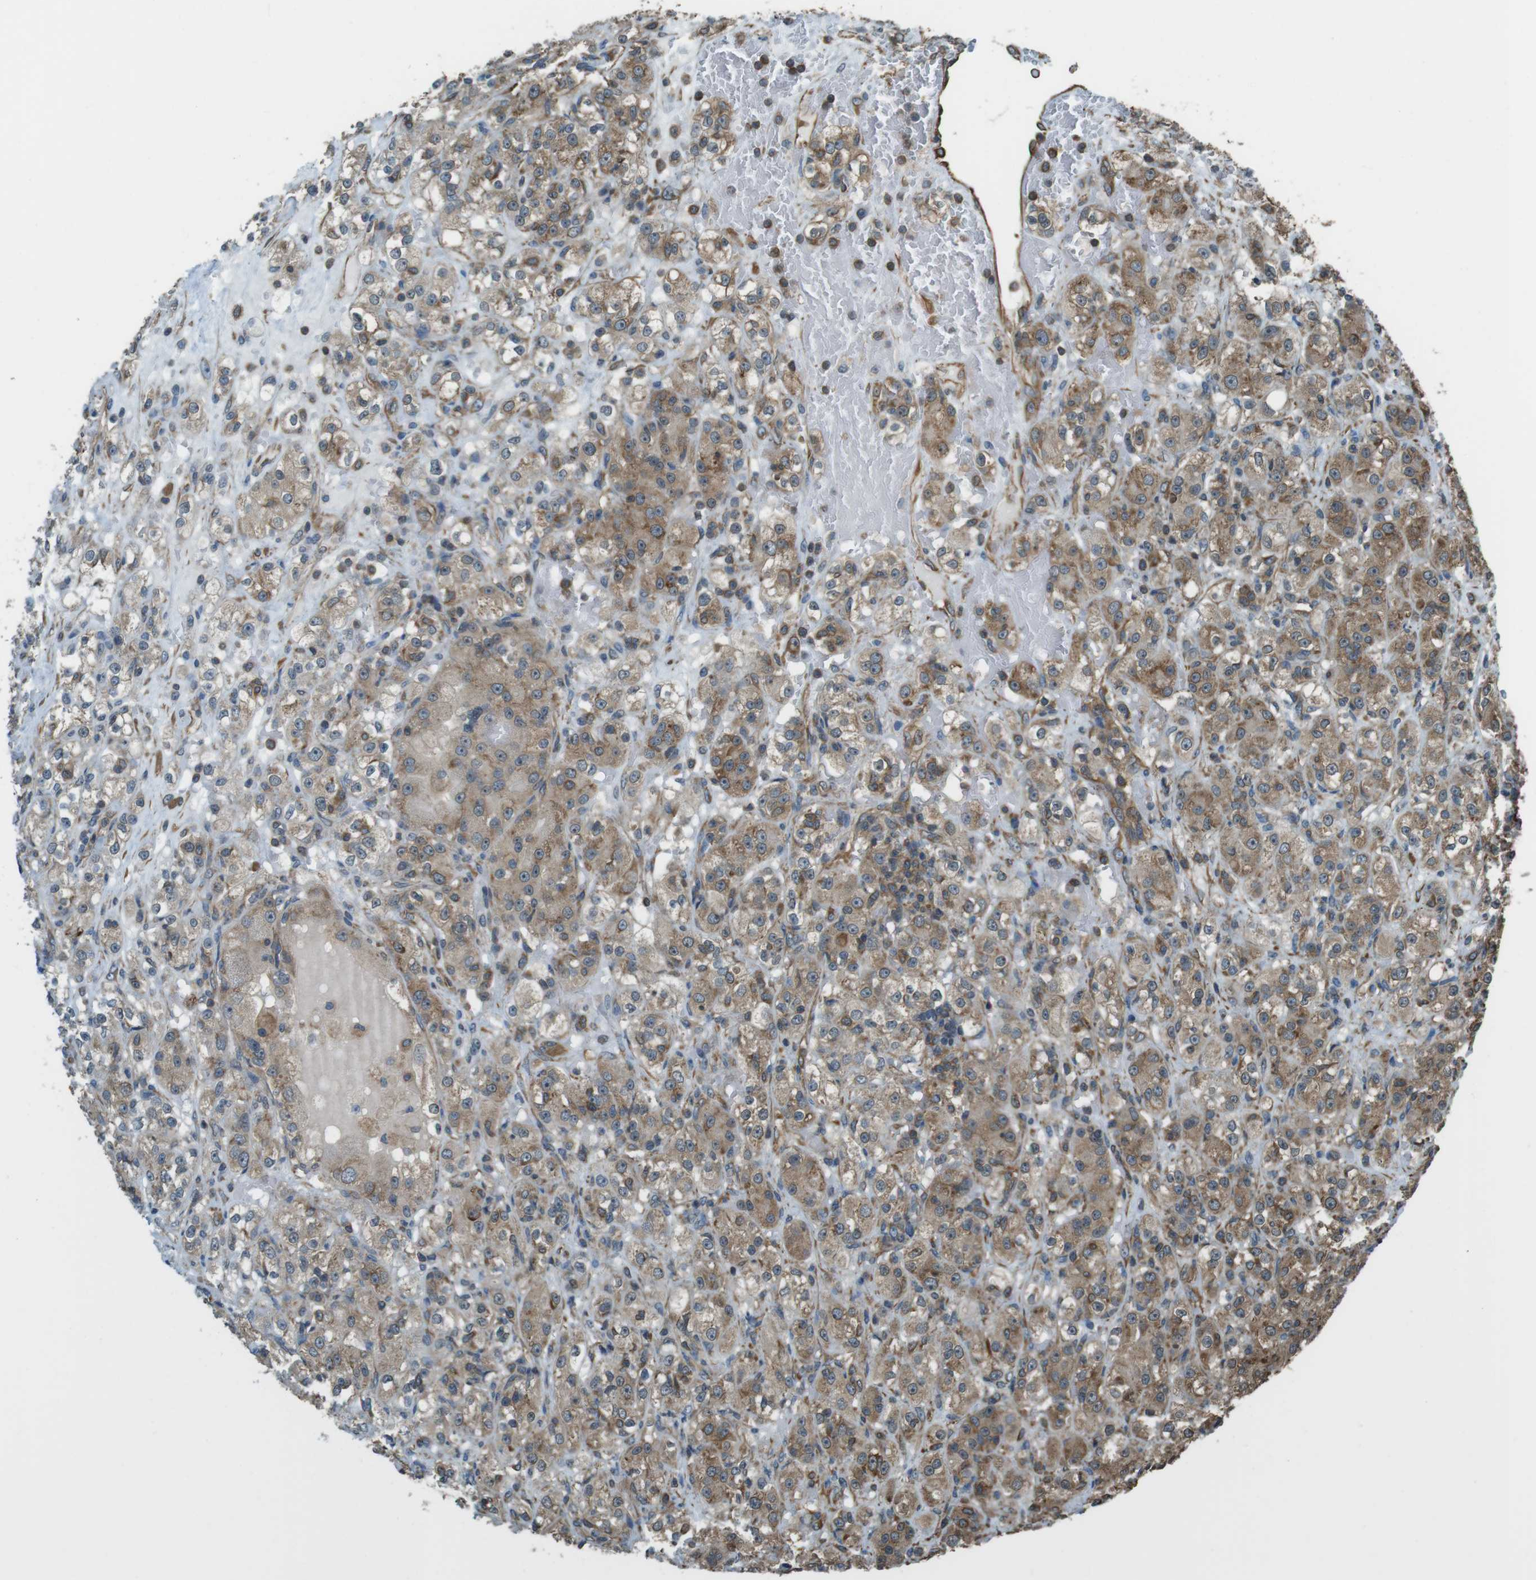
{"staining": {"intensity": "moderate", "quantity": "25%-75%", "location": "cytoplasmic/membranous"}, "tissue": "renal cancer", "cell_type": "Tumor cells", "image_type": "cancer", "snomed": [{"axis": "morphology", "description": "Normal tissue, NOS"}, {"axis": "morphology", "description": "Adenocarcinoma, NOS"}, {"axis": "topography", "description": "Kidney"}], "caption": "Human renal cancer (adenocarcinoma) stained with a protein marker exhibits moderate staining in tumor cells.", "gene": "PA2G4", "patient": {"sex": "male", "age": 61}}